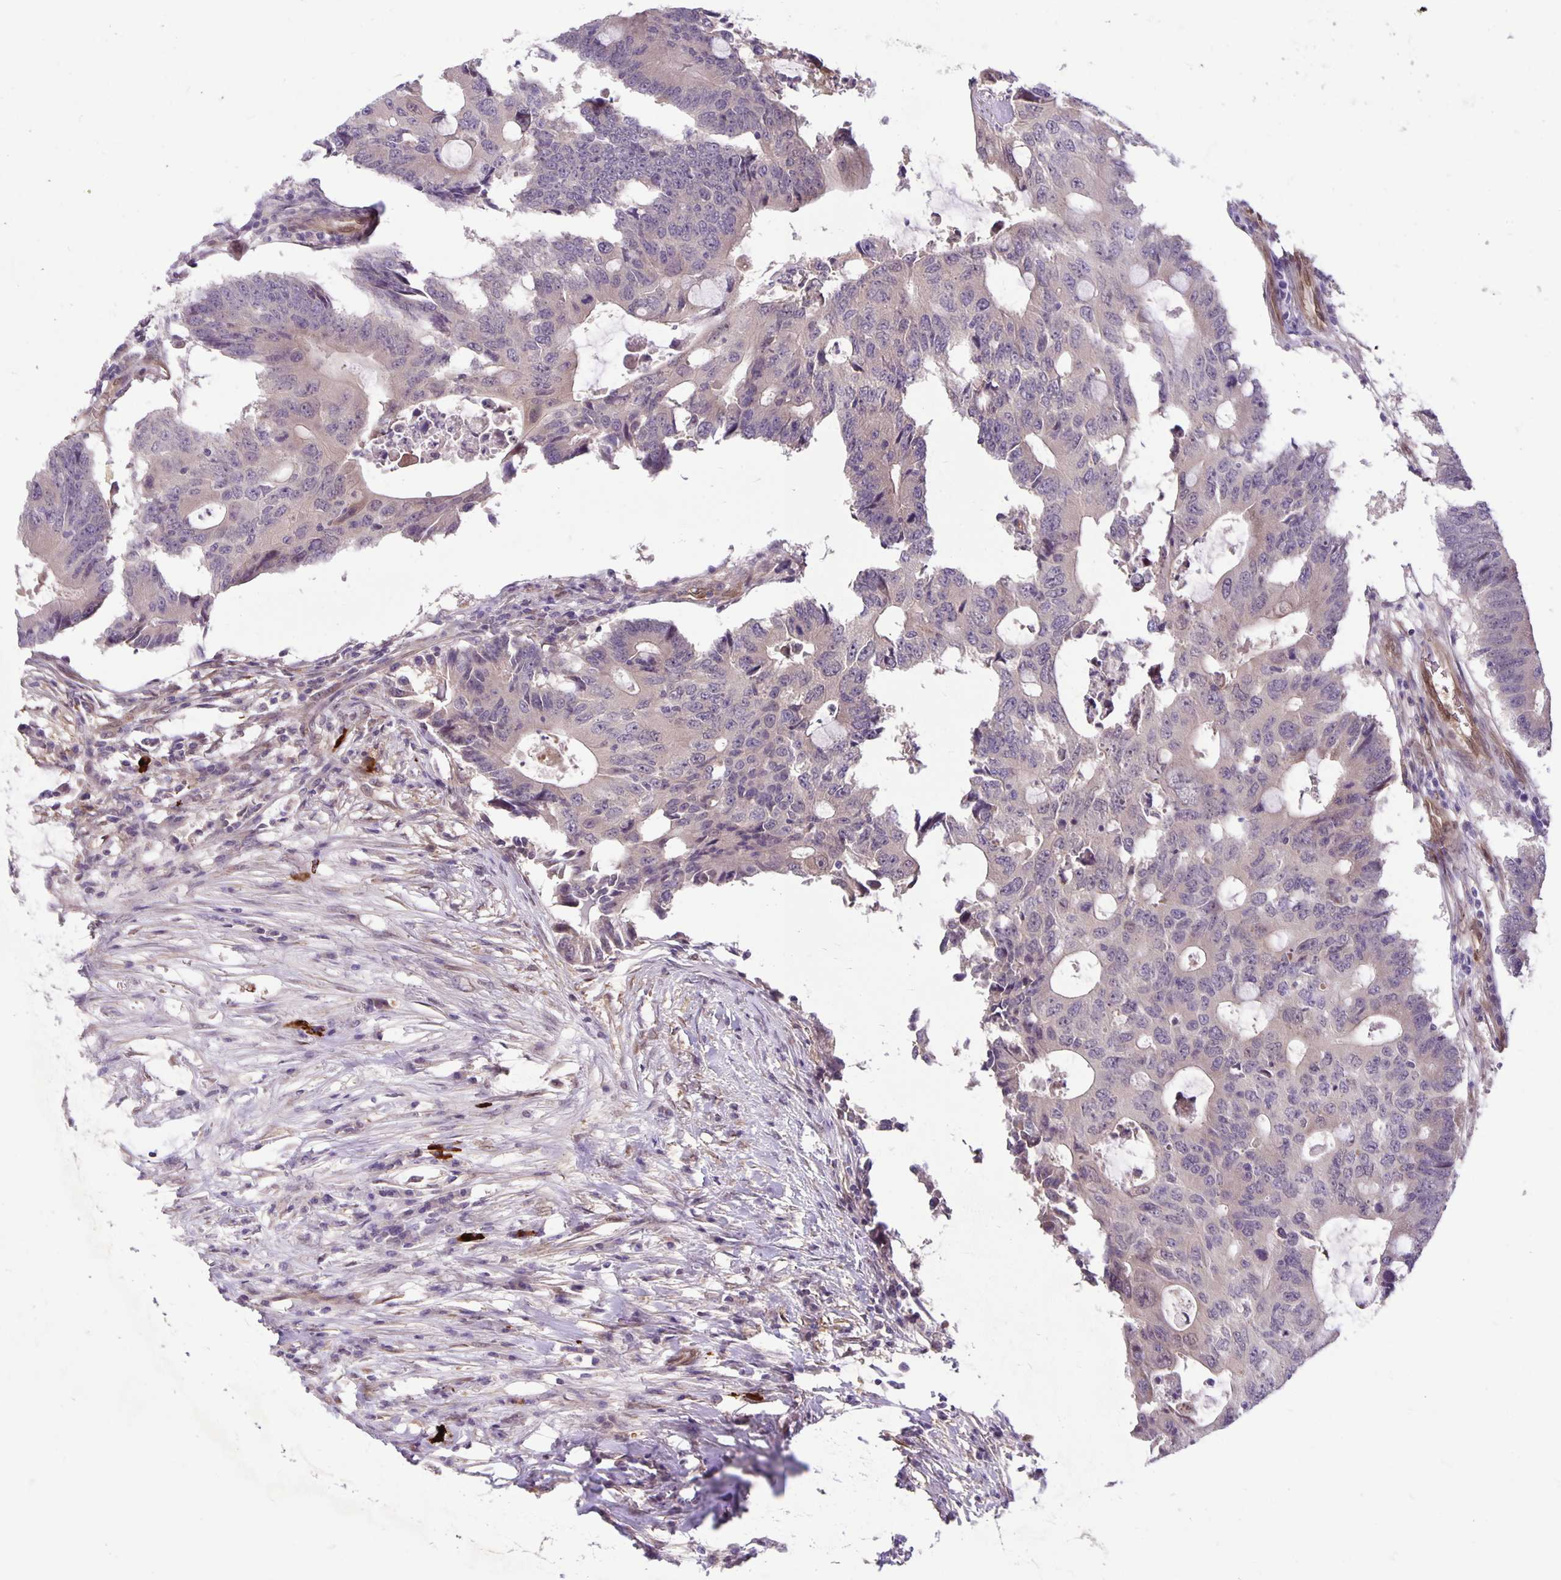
{"staining": {"intensity": "negative", "quantity": "none", "location": "none"}, "tissue": "colorectal cancer", "cell_type": "Tumor cells", "image_type": "cancer", "snomed": [{"axis": "morphology", "description": "Adenocarcinoma, NOS"}, {"axis": "topography", "description": "Colon"}], "caption": "High magnification brightfield microscopy of colorectal cancer stained with DAB (brown) and counterstained with hematoxylin (blue): tumor cells show no significant expression.", "gene": "TAX1BP3", "patient": {"sex": "male", "age": 71}}